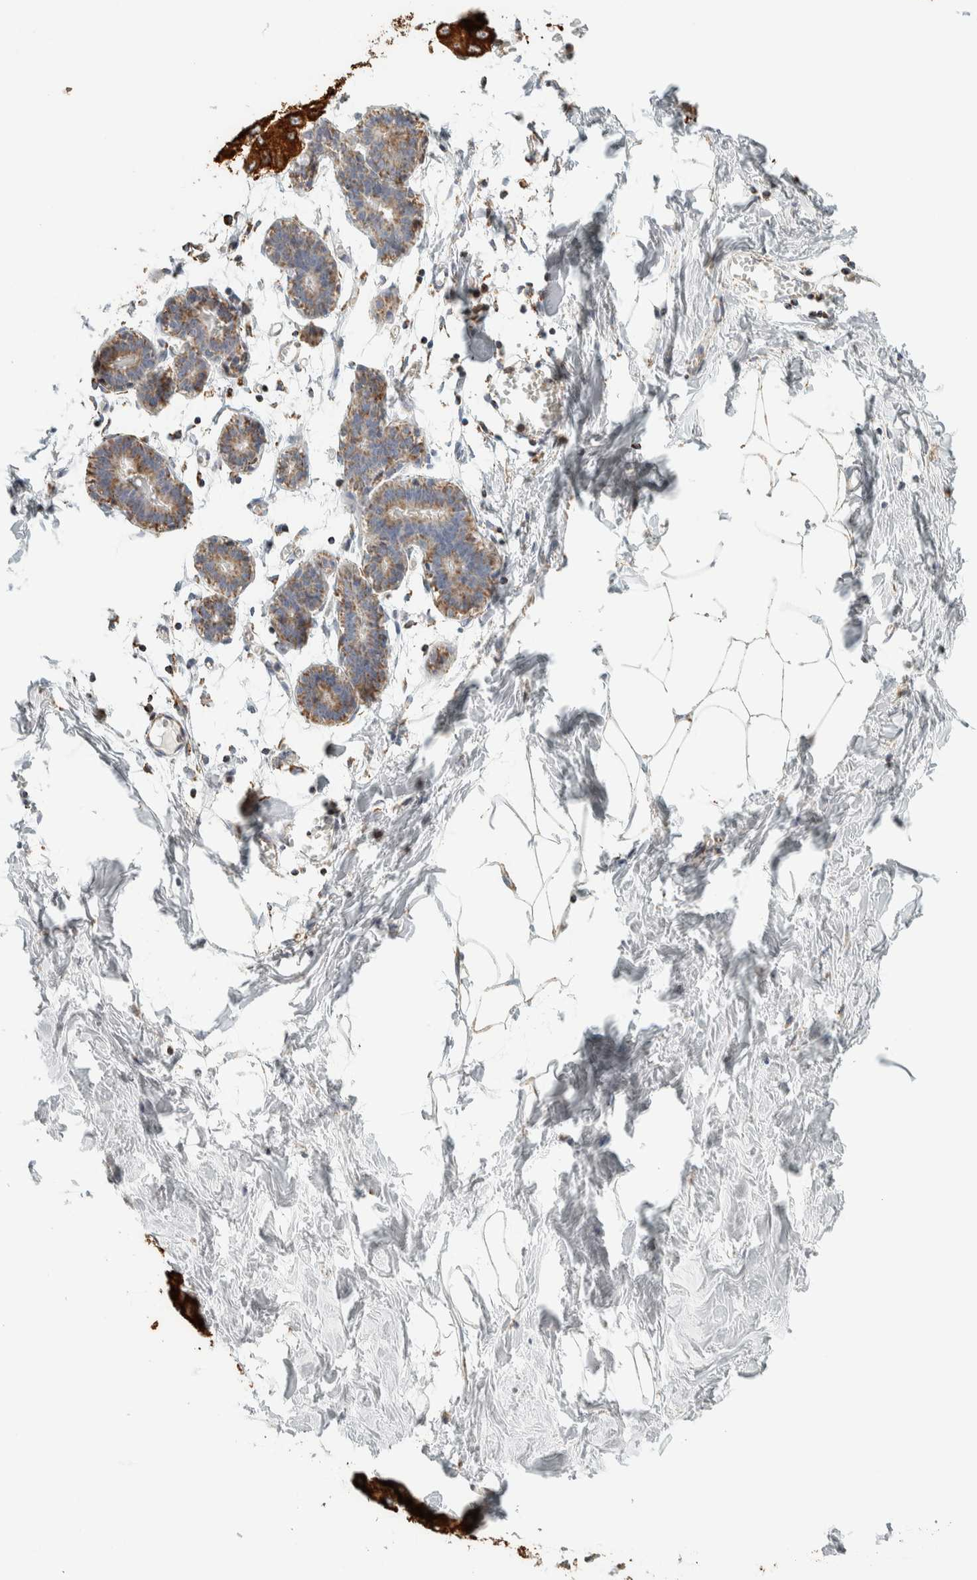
{"staining": {"intensity": "negative", "quantity": "none", "location": "none"}, "tissue": "breast", "cell_type": "Adipocytes", "image_type": "normal", "snomed": [{"axis": "morphology", "description": "Normal tissue, NOS"}, {"axis": "topography", "description": "Breast"}], "caption": "The photomicrograph shows no significant positivity in adipocytes of breast.", "gene": "ZNF454", "patient": {"sex": "female", "age": 27}}